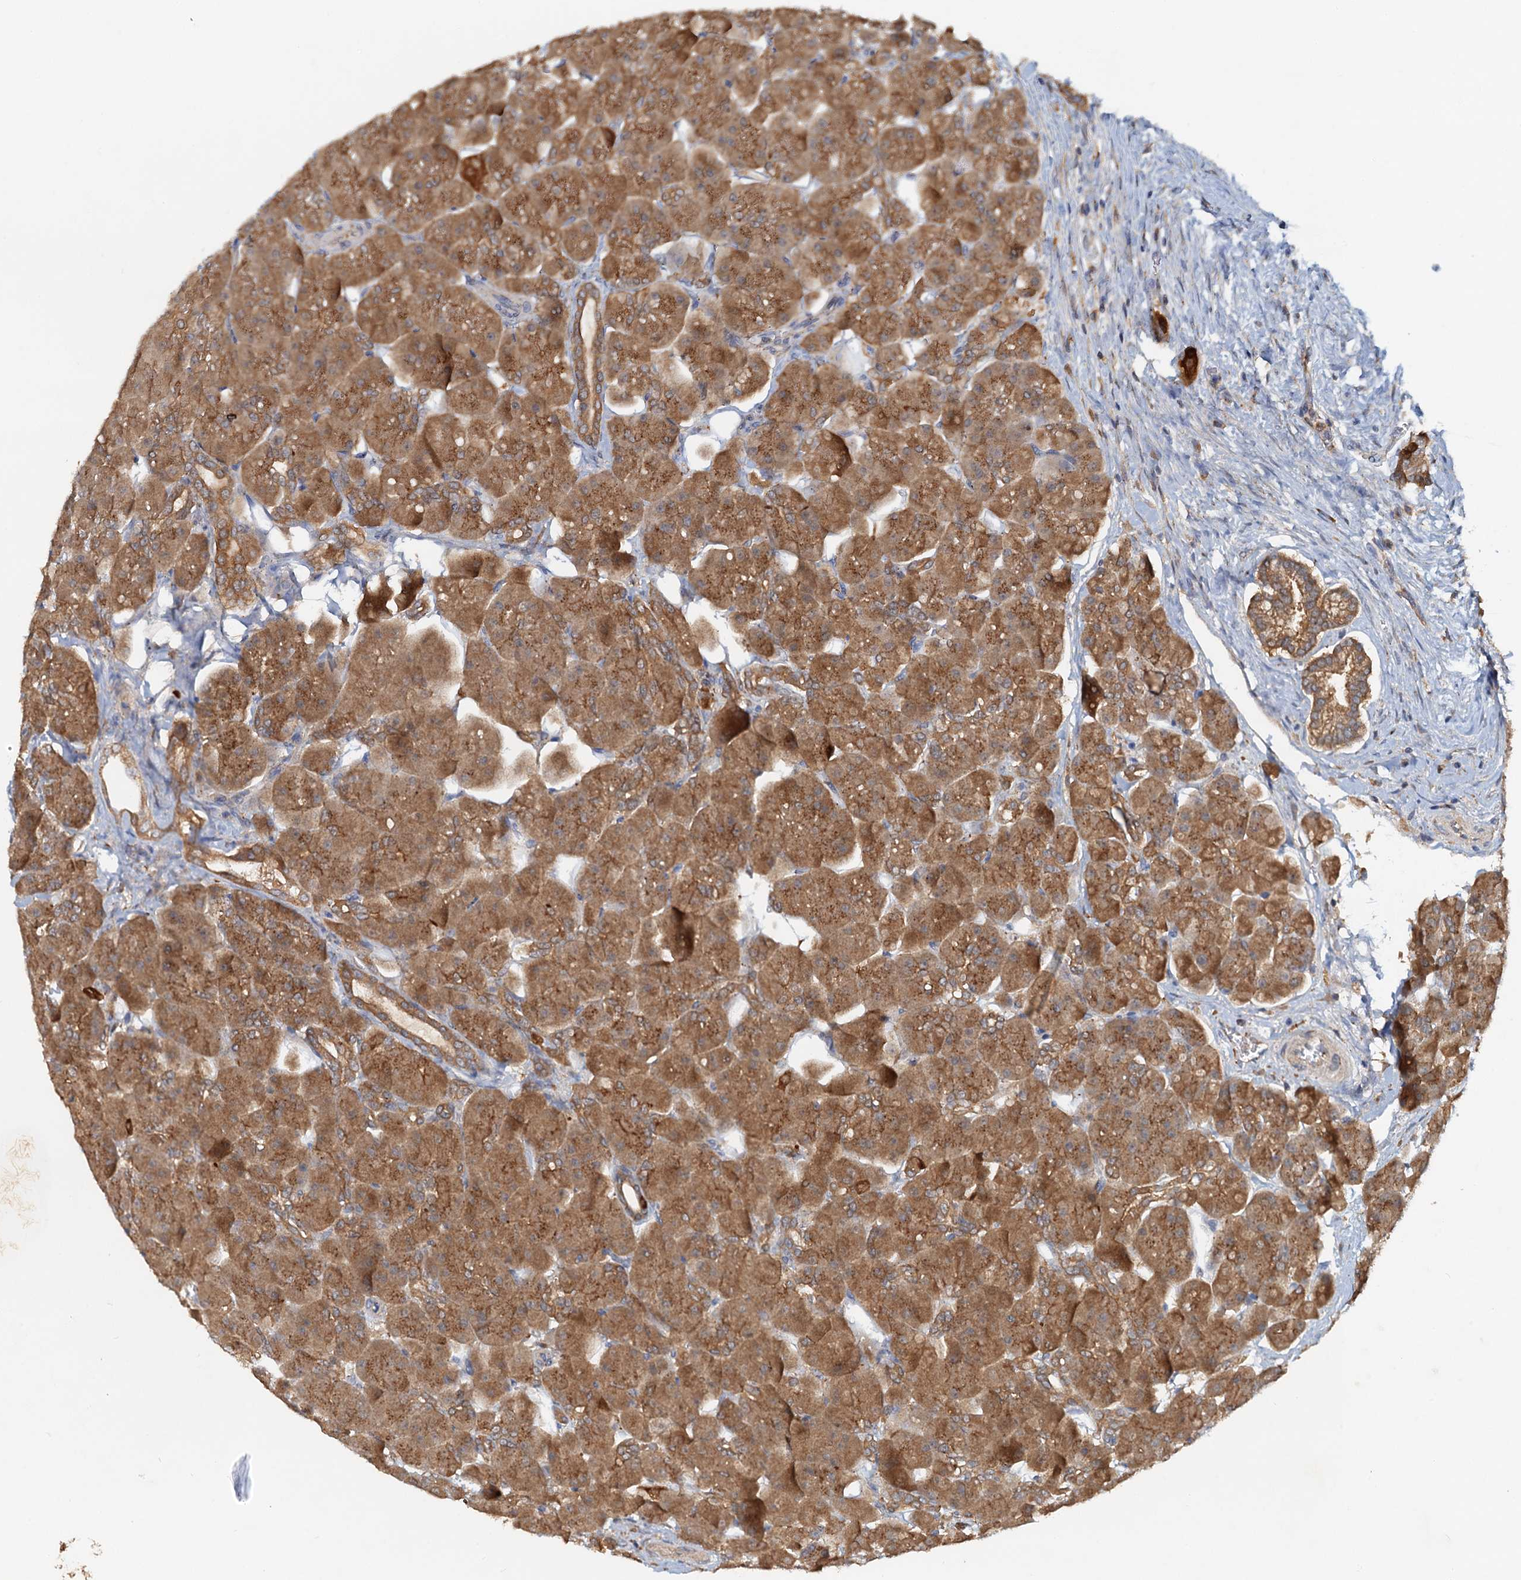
{"staining": {"intensity": "moderate", "quantity": ">75%", "location": "cytoplasmic/membranous"}, "tissue": "pancreas", "cell_type": "Exocrine glandular cells", "image_type": "normal", "snomed": [{"axis": "morphology", "description": "Normal tissue, NOS"}, {"axis": "topography", "description": "Pancreas"}], "caption": "This histopathology image reveals IHC staining of unremarkable human pancreas, with medium moderate cytoplasmic/membranous staining in about >75% of exocrine glandular cells.", "gene": "TOLLIP", "patient": {"sex": "male", "age": 66}}